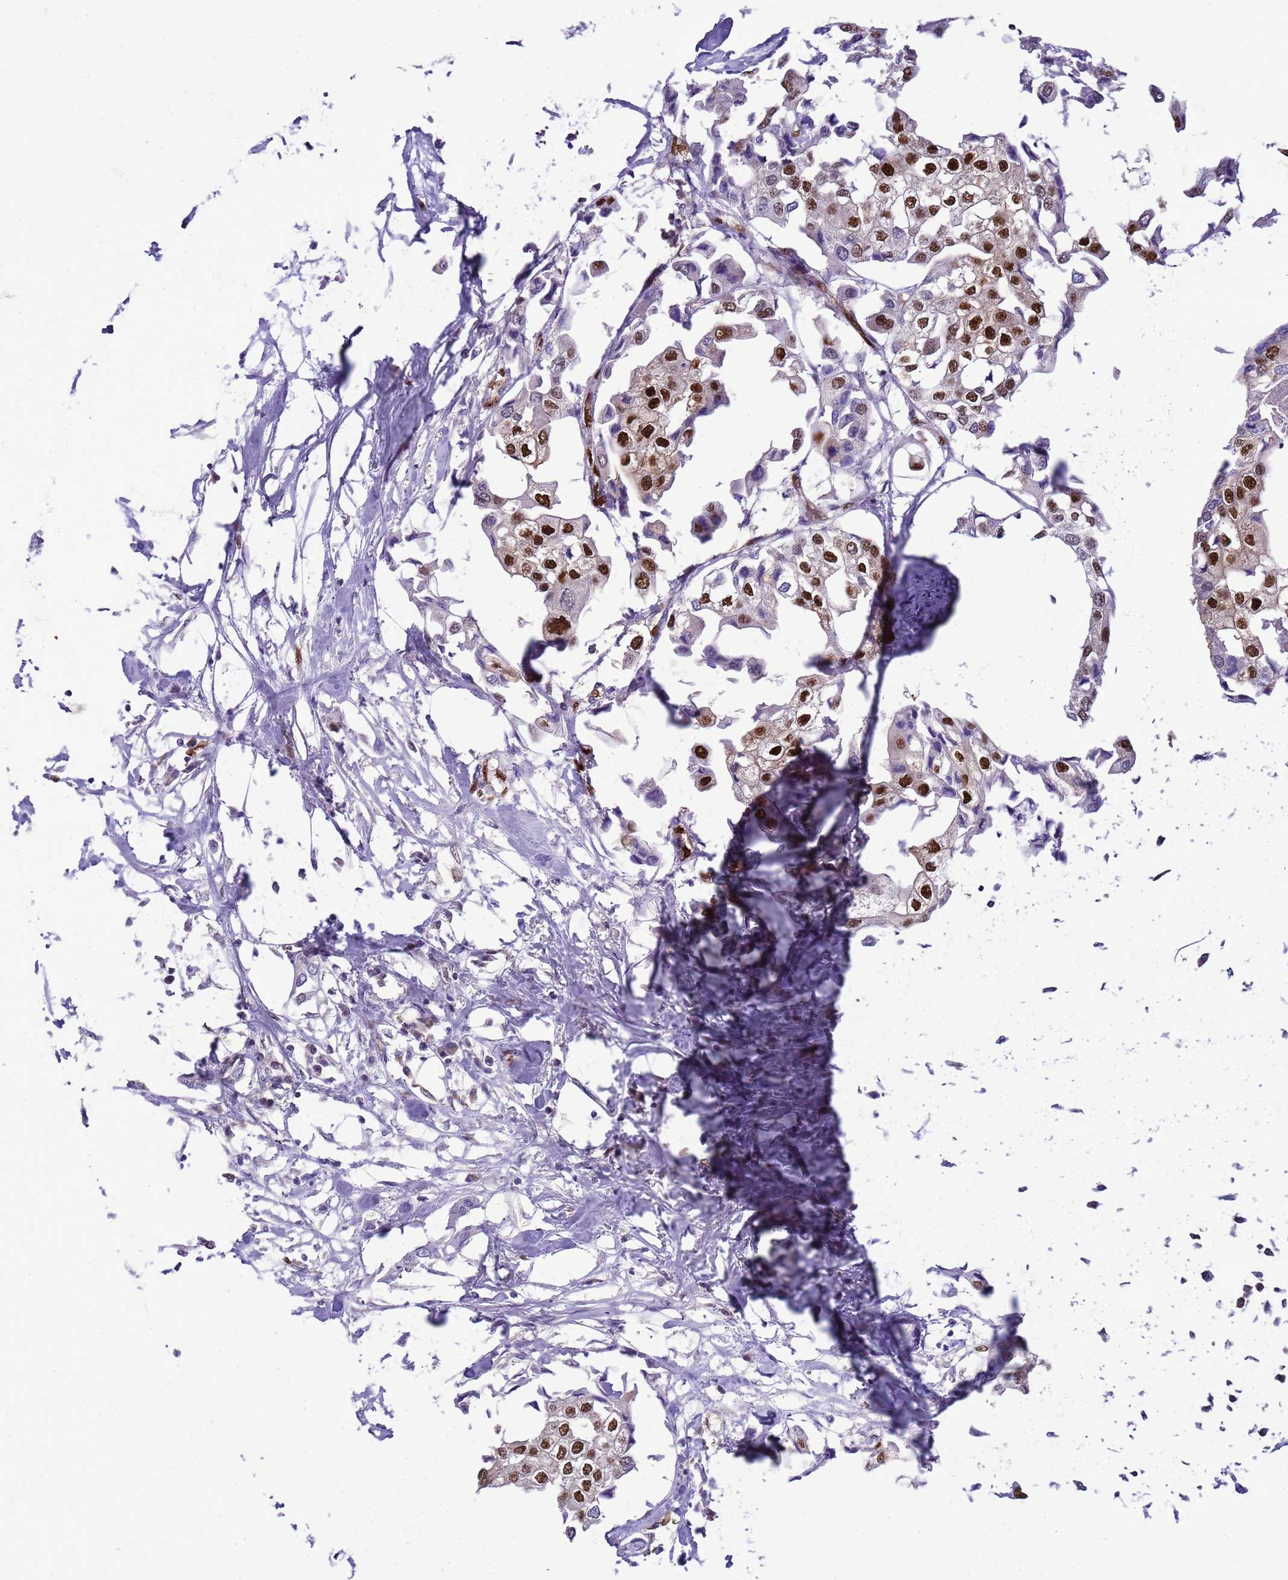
{"staining": {"intensity": "strong", "quantity": ">75%", "location": "nuclear"}, "tissue": "urothelial cancer", "cell_type": "Tumor cells", "image_type": "cancer", "snomed": [{"axis": "morphology", "description": "Urothelial carcinoma, High grade"}, {"axis": "topography", "description": "Urinary bladder"}], "caption": "Protein expression by immunohistochemistry (IHC) exhibits strong nuclear positivity in approximately >75% of tumor cells in urothelial cancer.", "gene": "DDI2", "patient": {"sex": "male", "age": 64}}